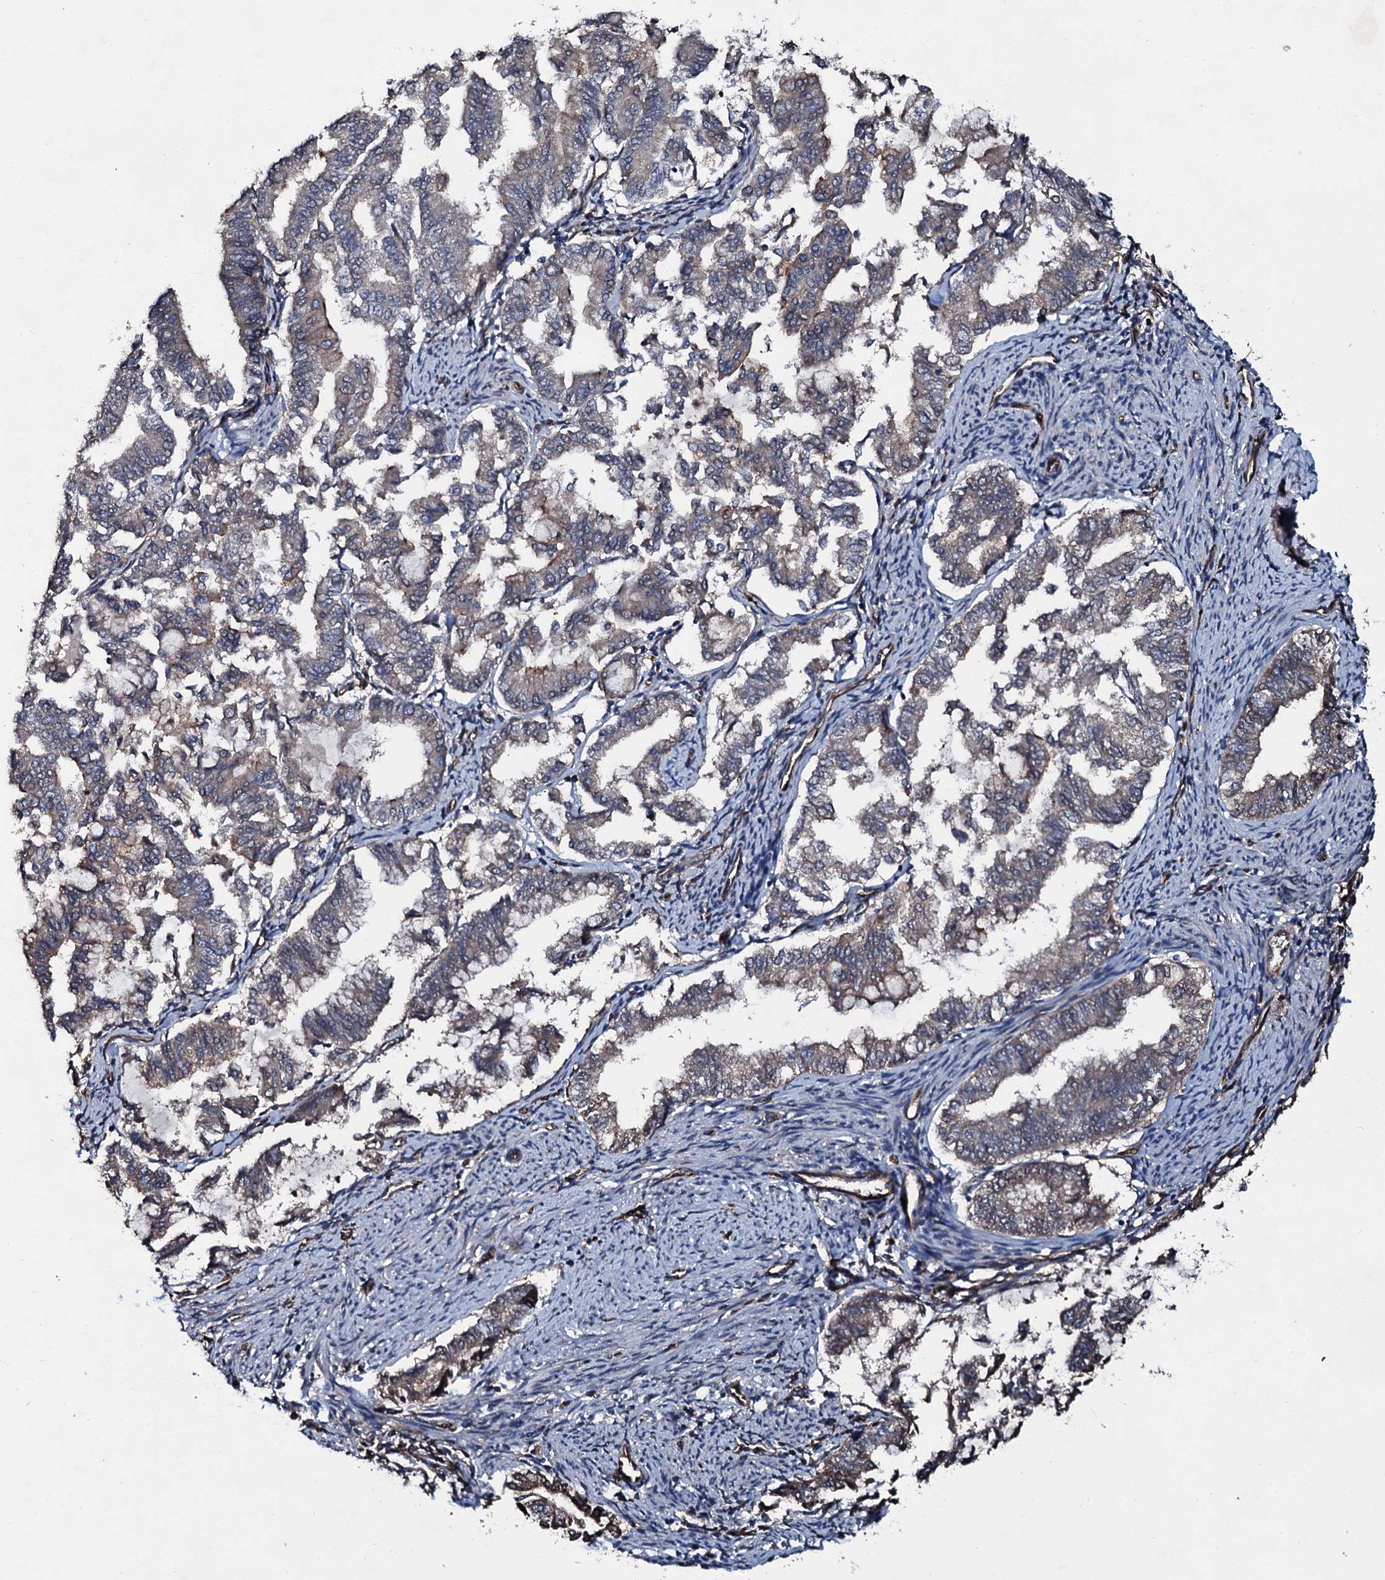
{"staining": {"intensity": "weak", "quantity": "25%-75%", "location": "cytoplasmic/membranous"}, "tissue": "endometrial cancer", "cell_type": "Tumor cells", "image_type": "cancer", "snomed": [{"axis": "morphology", "description": "Adenocarcinoma, NOS"}, {"axis": "topography", "description": "Endometrium"}], "caption": "A histopathology image of adenocarcinoma (endometrial) stained for a protein shows weak cytoplasmic/membranous brown staining in tumor cells.", "gene": "DMAC2", "patient": {"sex": "female", "age": 79}}